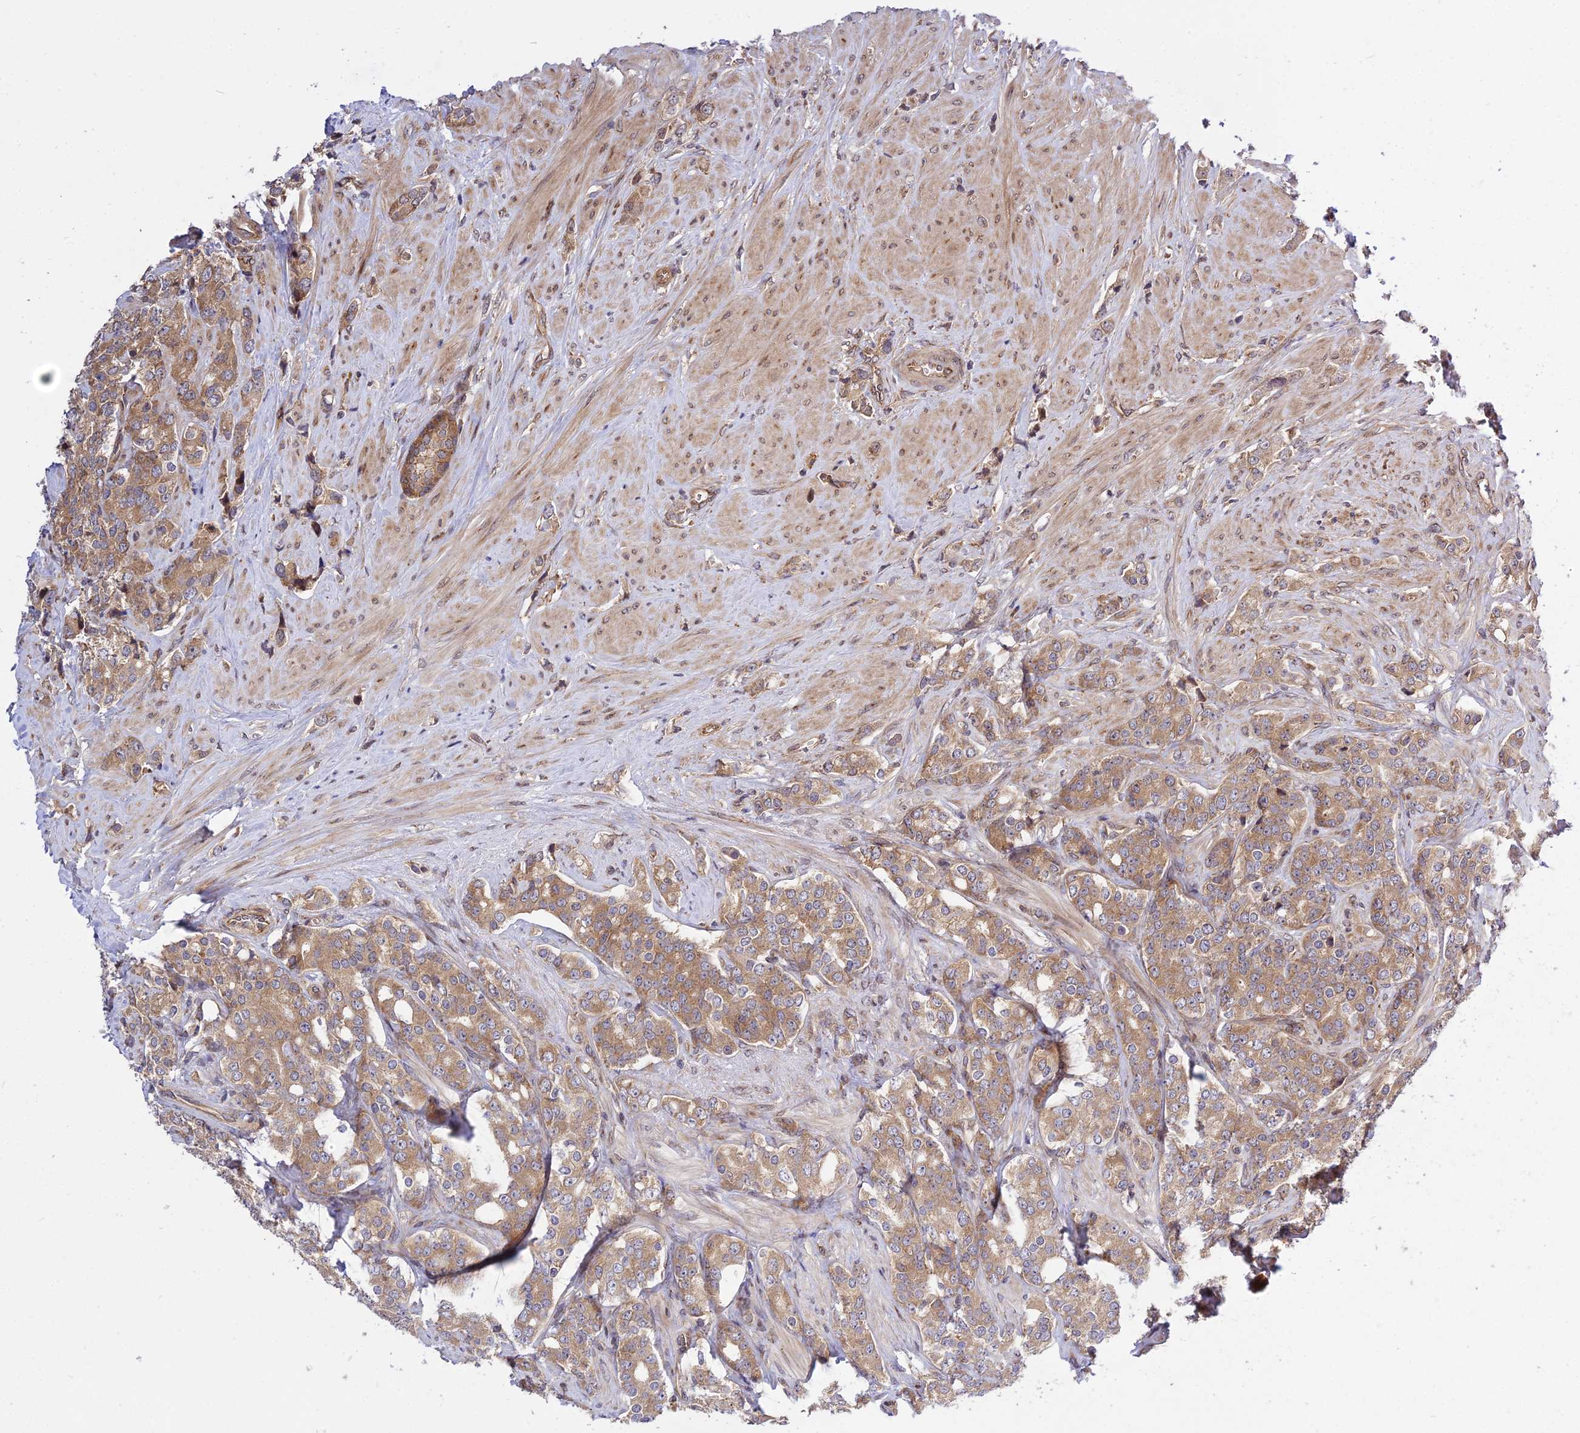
{"staining": {"intensity": "moderate", "quantity": ">75%", "location": "cytoplasmic/membranous"}, "tissue": "prostate cancer", "cell_type": "Tumor cells", "image_type": "cancer", "snomed": [{"axis": "morphology", "description": "Adenocarcinoma, High grade"}, {"axis": "topography", "description": "Prostate"}], "caption": "A histopathology image showing moderate cytoplasmic/membranous expression in about >75% of tumor cells in prostate cancer (adenocarcinoma (high-grade)), as visualized by brown immunohistochemical staining.", "gene": "SMG6", "patient": {"sex": "male", "age": 62}}